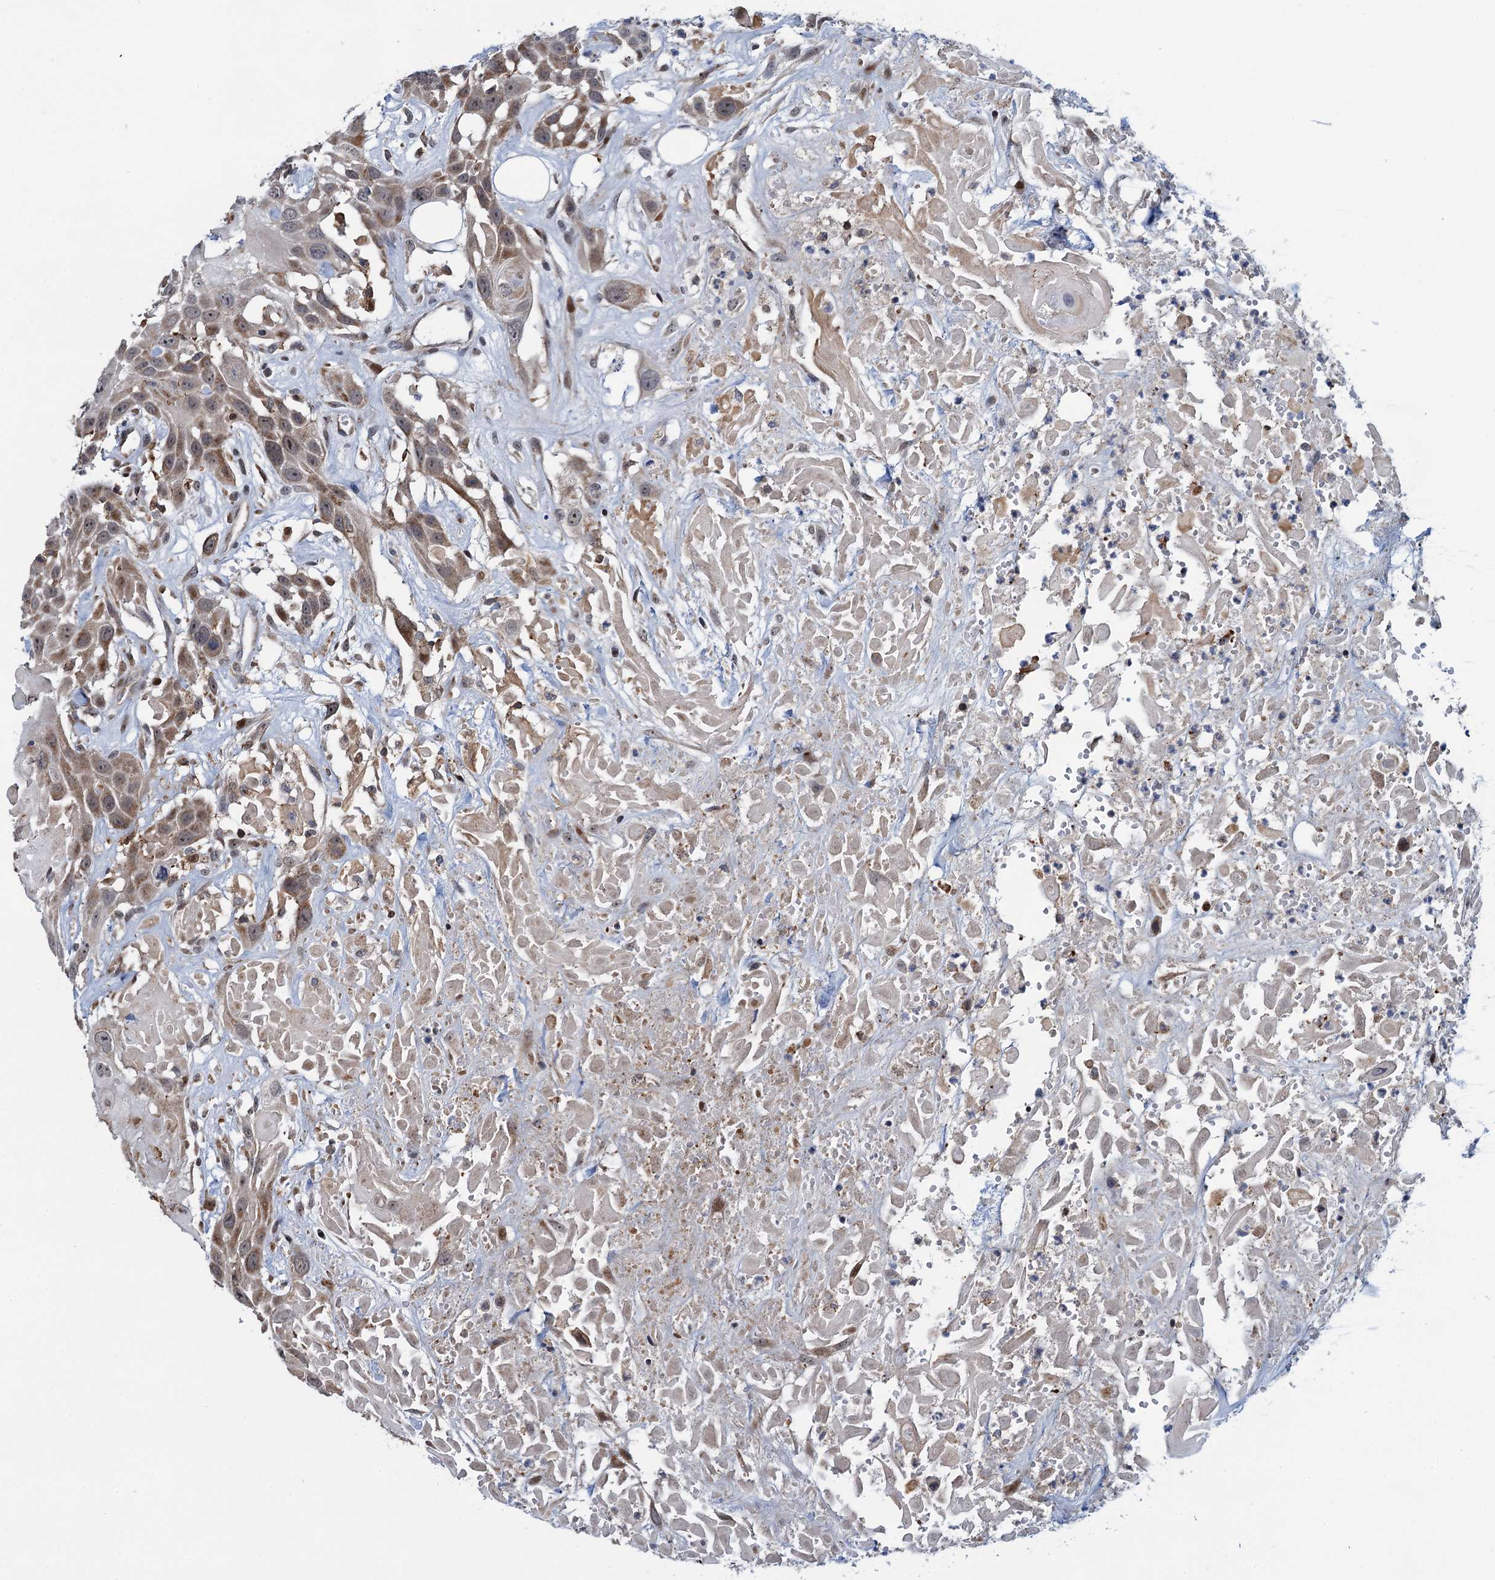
{"staining": {"intensity": "moderate", "quantity": ">75%", "location": "cytoplasmic/membranous"}, "tissue": "head and neck cancer", "cell_type": "Tumor cells", "image_type": "cancer", "snomed": [{"axis": "morphology", "description": "Squamous cell carcinoma, NOS"}, {"axis": "topography", "description": "Head-Neck"}], "caption": "Tumor cells exhibit moderate cytoplasmic/membranous expression in about >75% of cells in head and neck cancer.", "gene": "CCDC102A", "patient": {"sex": "male", "age": 81}}